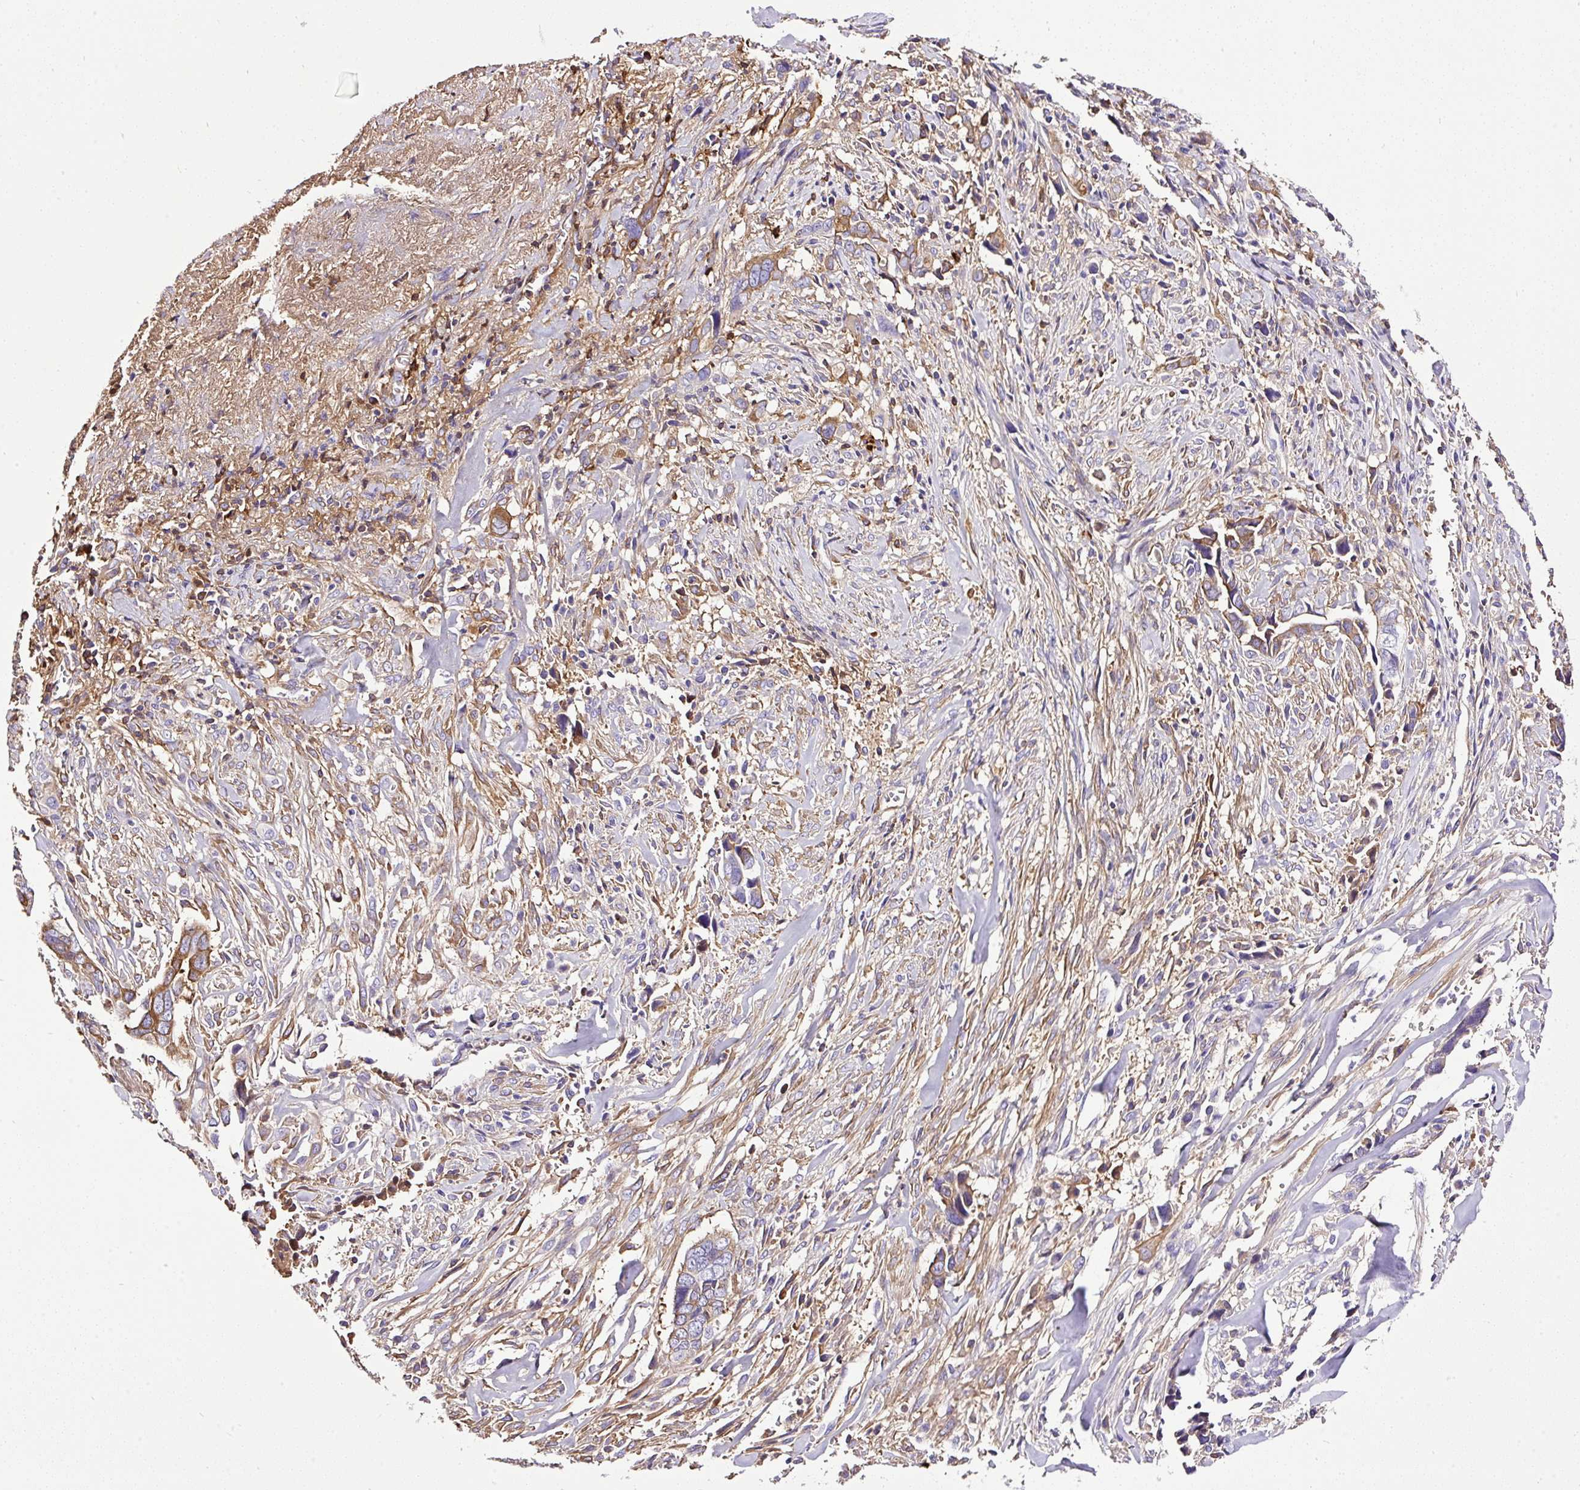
{"staining": {"intensity": "moderate", "quantity": "<25%", "location": "cytoplasmic/membranous"}, "tissue": "liver cancer", "cell_type": "Tumor cells", "image_type": "cancer", "snomed": [{"axis": "morphology", "description": "Cholangiocarcinoma"}, {"axis": "topography", "description": "Liver"}], "caption": "A brown stain highlights moderate cytoplasmic/membranous staining of a protein in liver cholangiocarcinoma tumor cells. The protein of interest is stained brown, and the nuclei are stained in blue (DAB IHC with brightfield microscopy, high magnification).", "gene": "CLEC3B", "patient": {"sex": "female", "age": 79}}